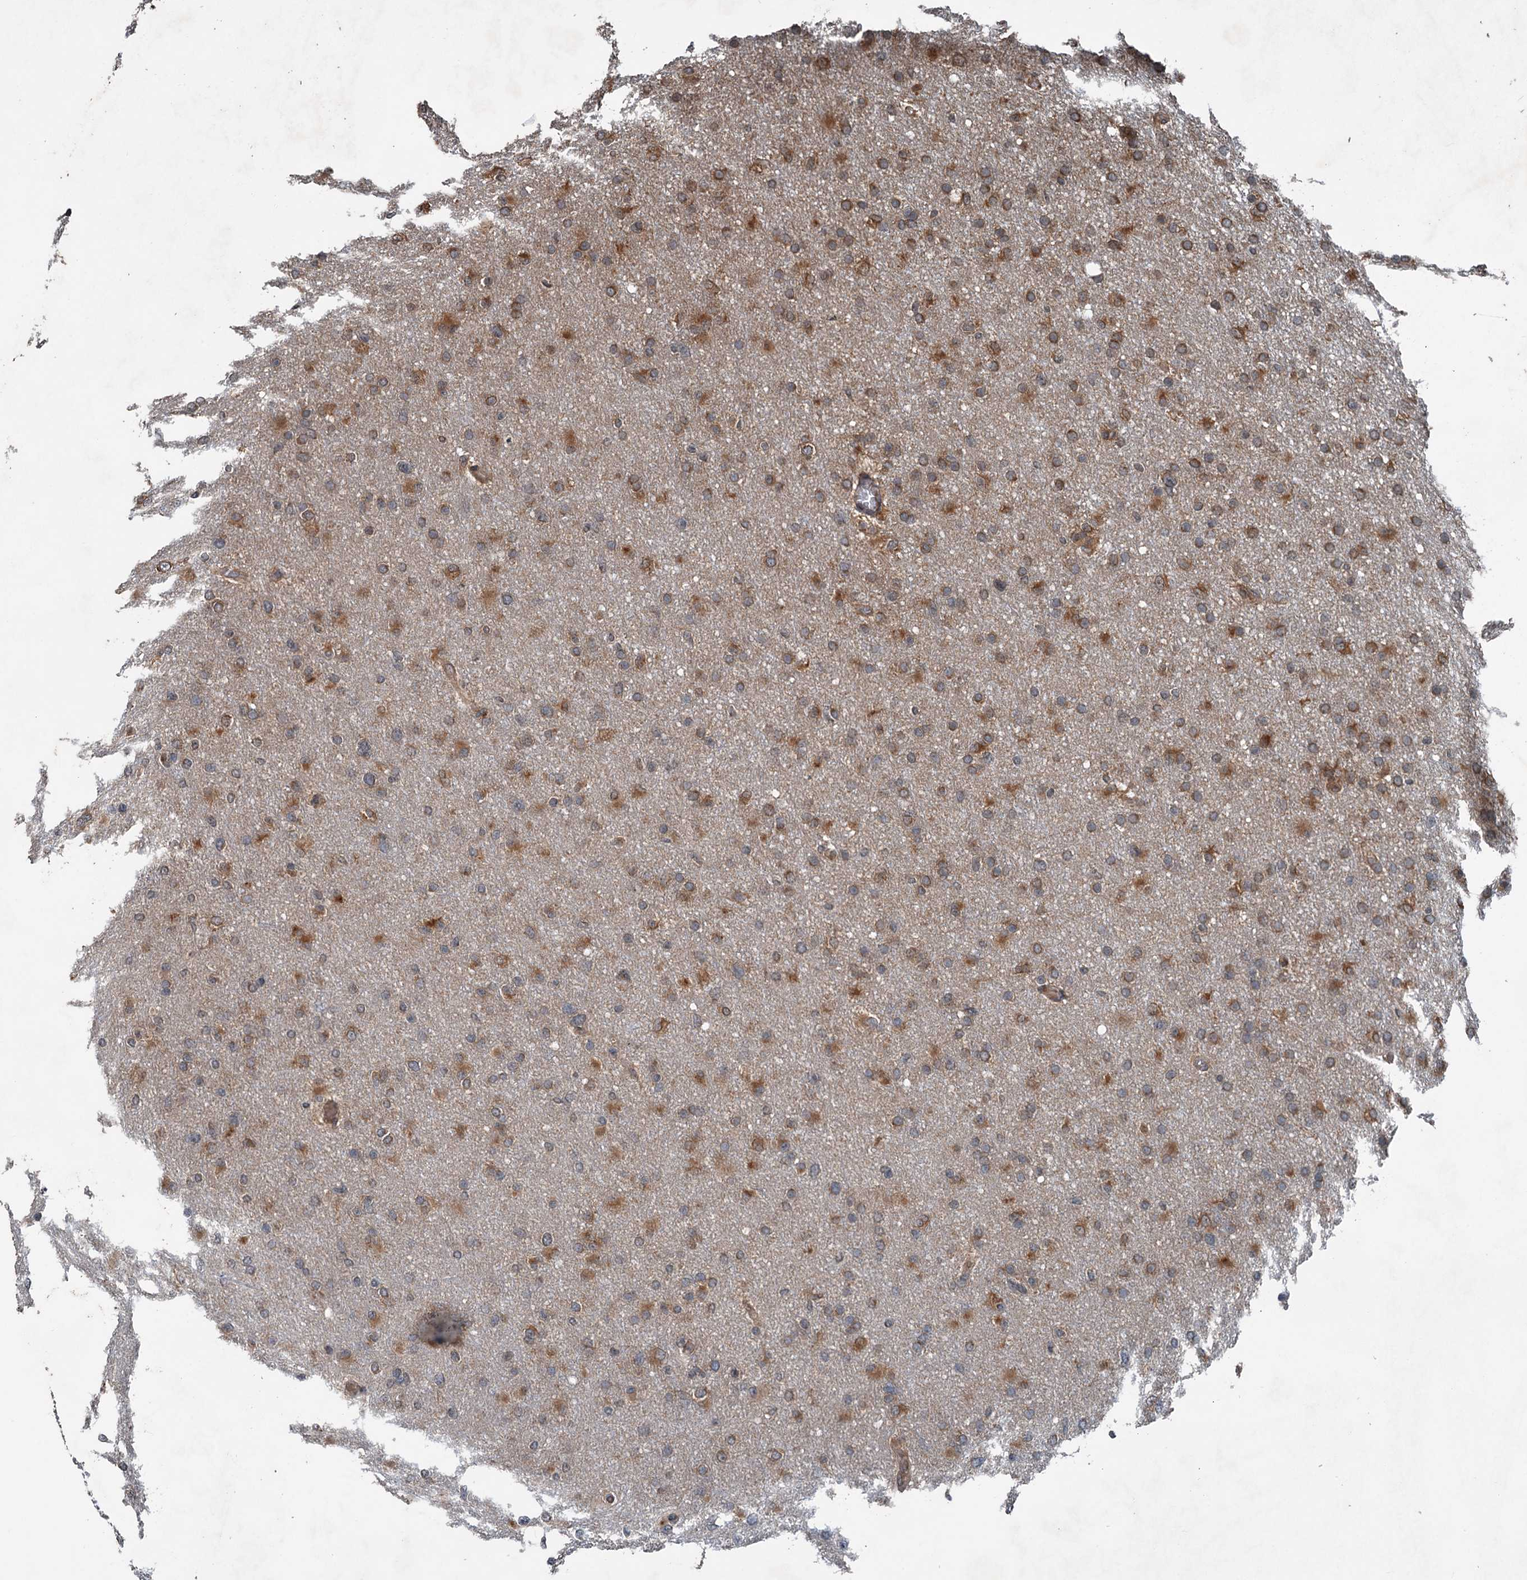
{"staining": {"intensity": "moderate", "quantity": ">75%", "location": "cytoplasmic/membranous"}, "tissue": "glioma", "cell_type": "Tumor cells", "image_type": "cancer", "snomed": [{"axis": "morphology", "description": "Glioma, malignant, High grade"}, {"axis": "topography", "description": "Cerebral cortex"}], "caption": "Moderate cytoplasmic/membranous positivity for a protein is identified in about >75% of tumor cells of high-grade glioma (malignant) using immunohistochemistry.", "gene": "N4BP2L2", "patient": {"sex": "female", "age": 36}}